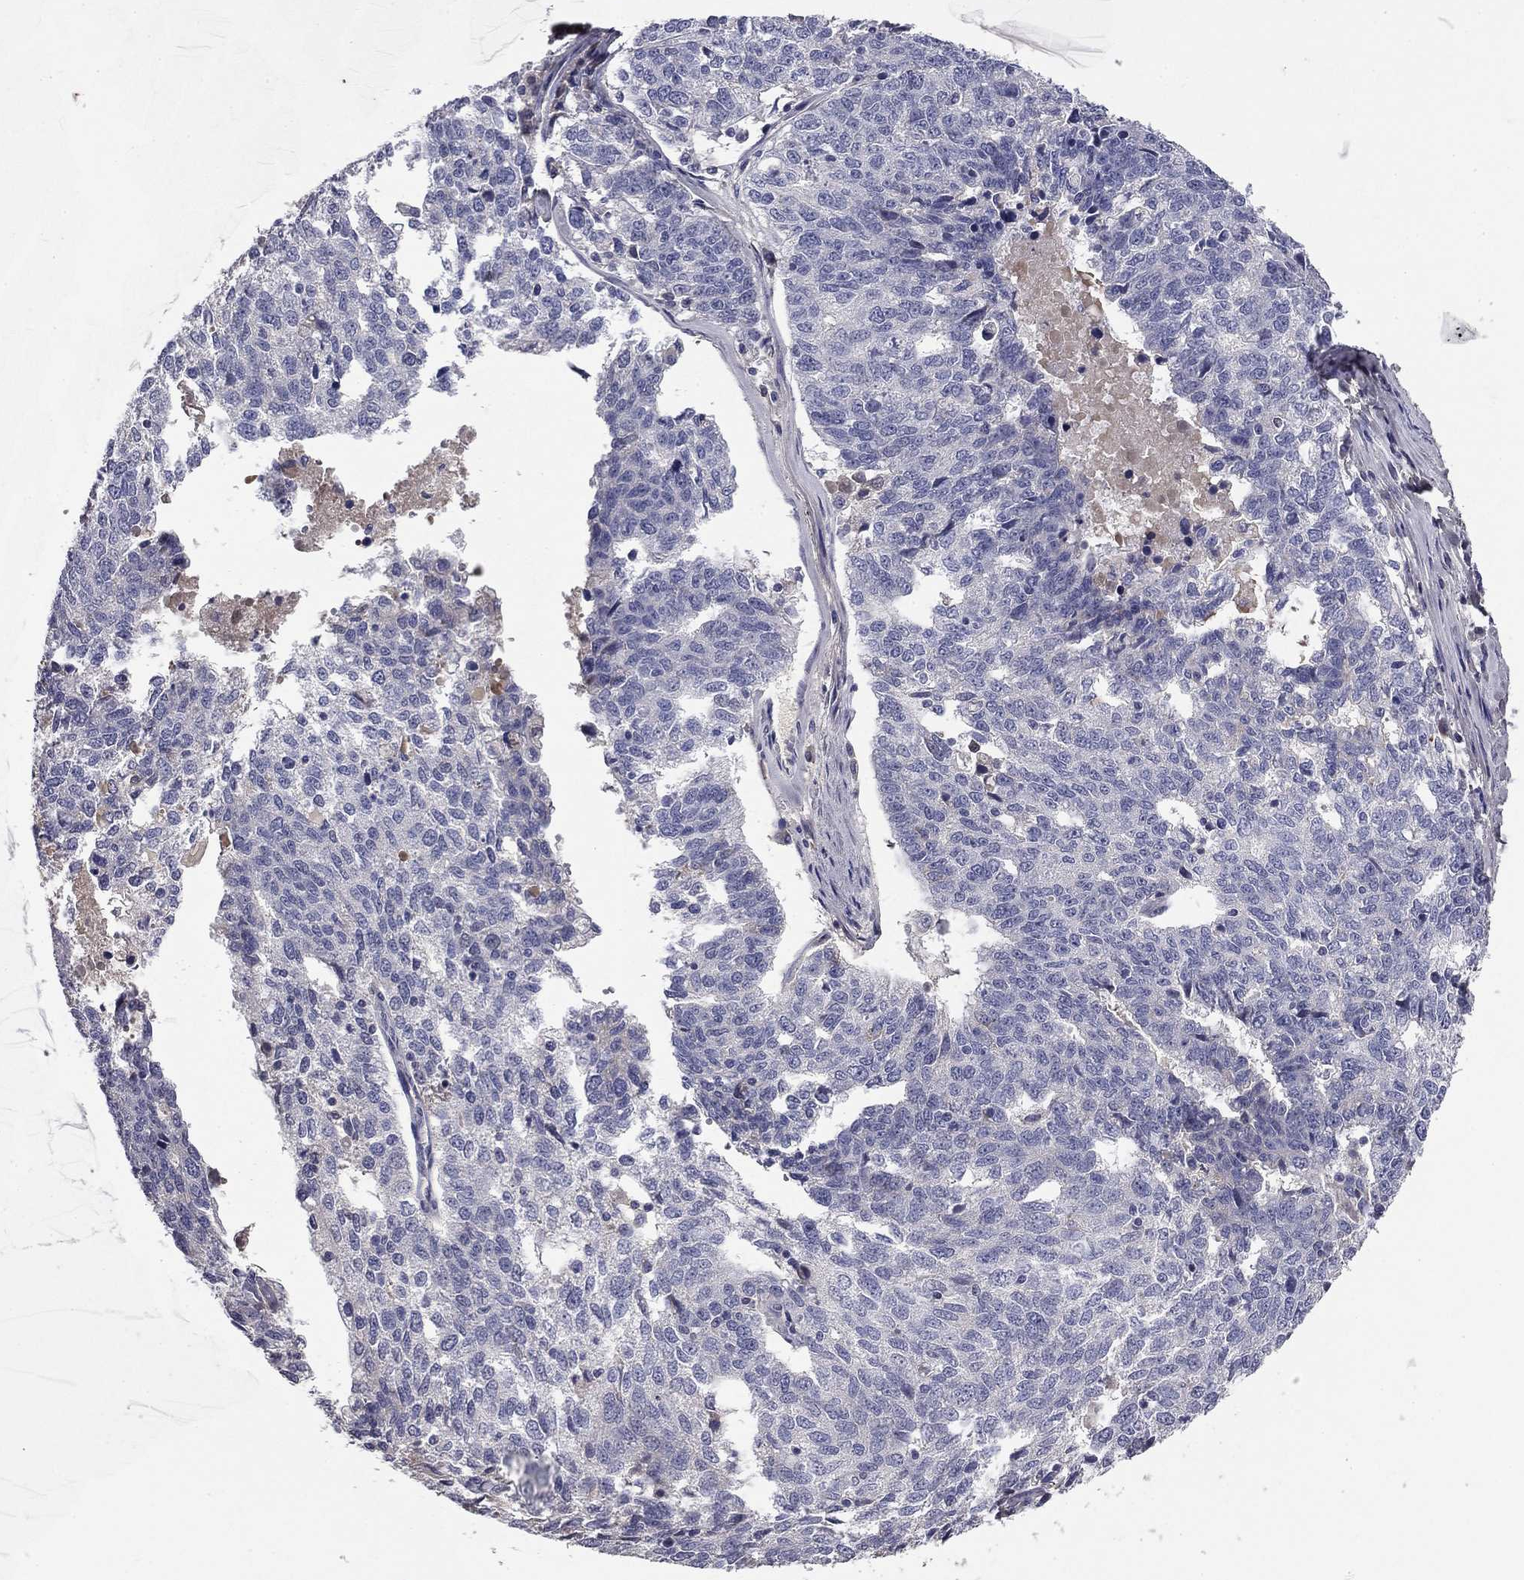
{"staining": {"intensity": "negative", "quantity": "none", "location": "none"}, "tissue": "ovarian cancer", "cell_type": "Tumor cells", "image_type": "cancer", "snomed": [{"axis": "morphology", "description": "Cystadenocarcinoma, serous, NOS"}, {"axis": "topography", "description": "Ovary"}], "caption": "Immunohistochemical staining of ovarian cancer (serous cystadenocarcinoma) exhibits no significant positivity in tumor cells.", "gene": "COL2A1", "patient": {"sex": "female", "age": 71}}